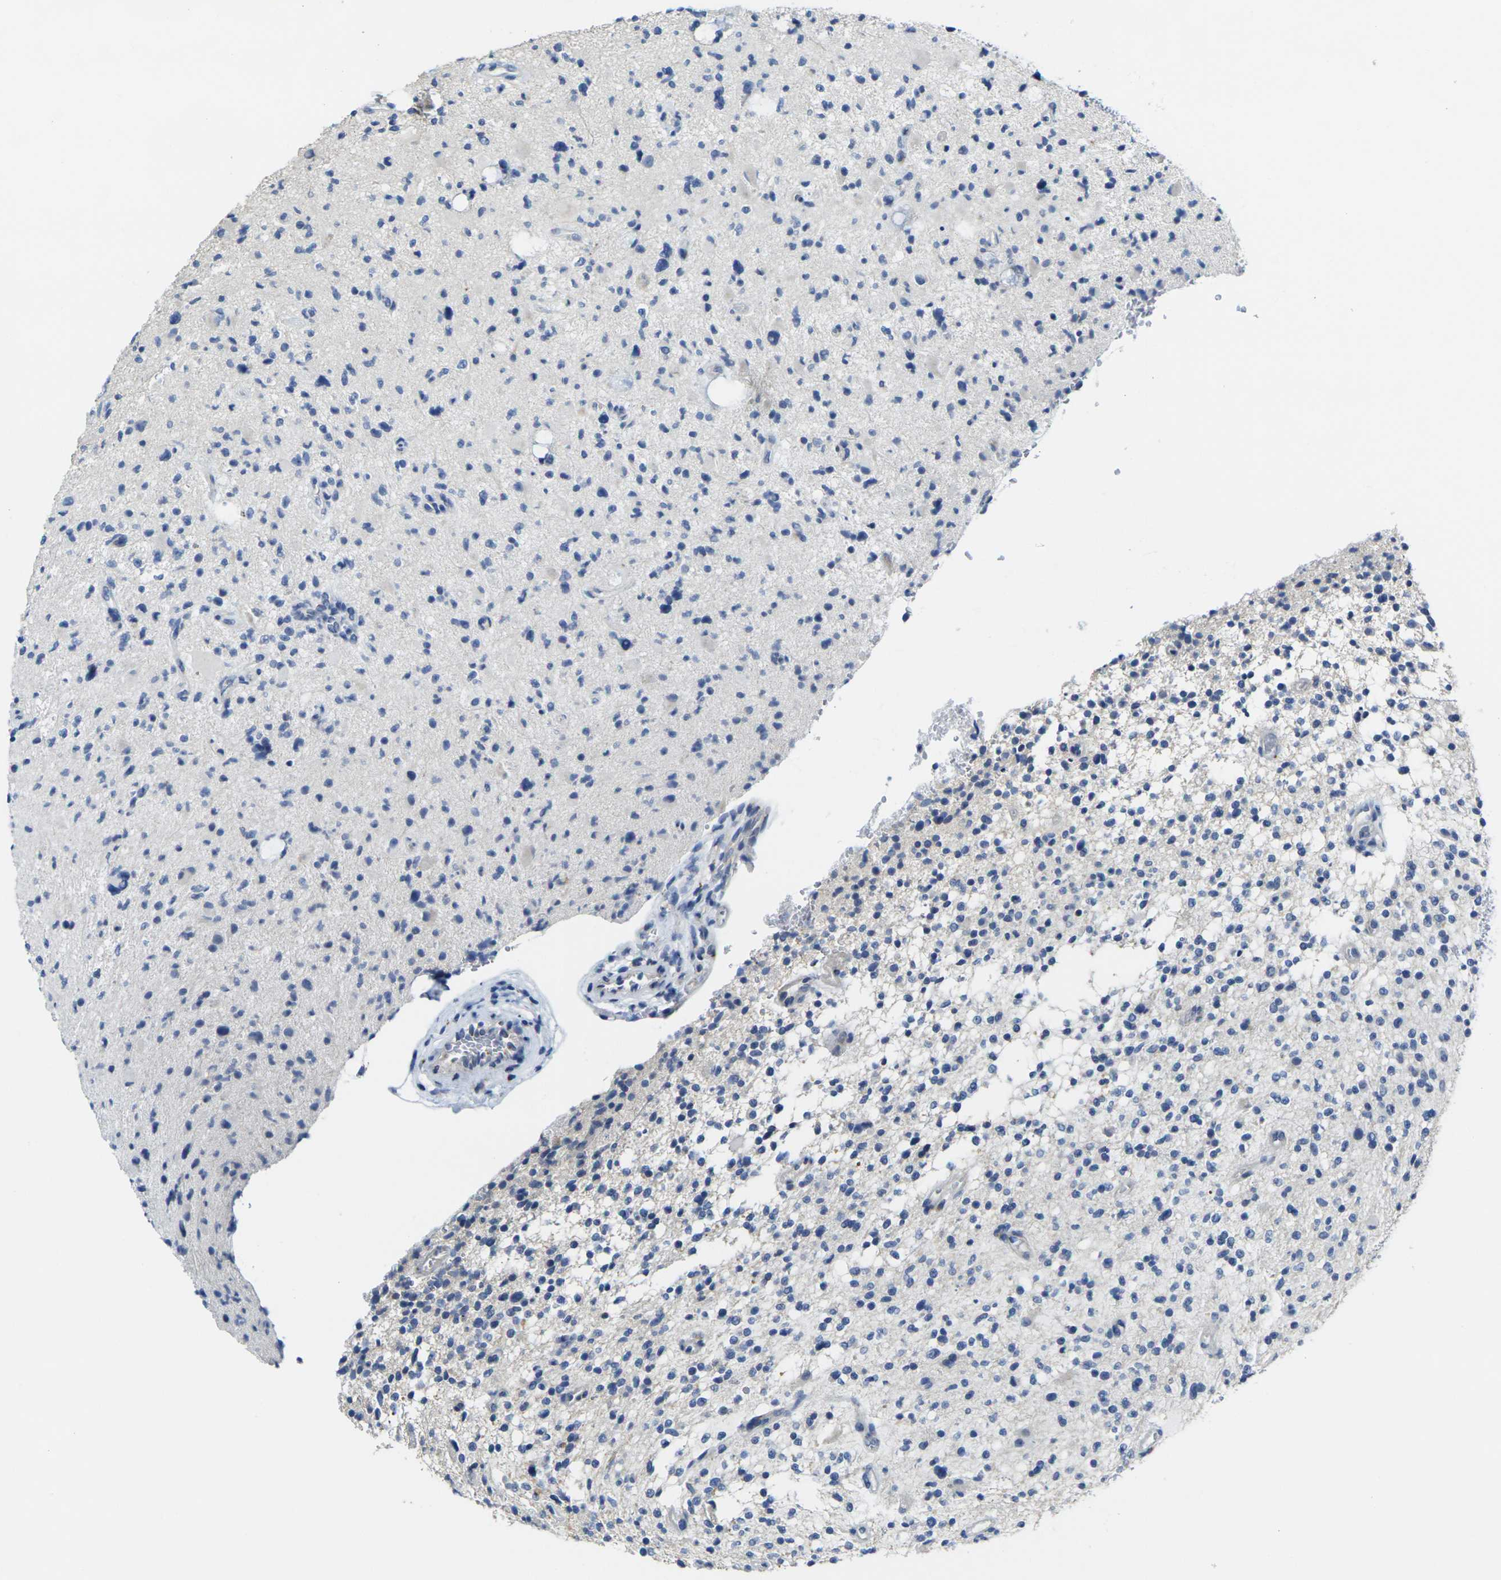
{"staining": {"intensity": "negative", "quantity": "none", "location": "none"}, "tissue": "glioma", "cell_type": "Tumor cells", "image_type": "cancer", "snomed": [{"axis": "morphology", "description": "Glioma, malignant, High grade"}, {"axis": "topography", "description": "Brain"}], "caption": "An image of human glioma is negative for staining in tumor cells. (DAB immunohistochemistry, high magnification).", "gene": "CRK", "patient": {"sex": "male", "age": 48}}